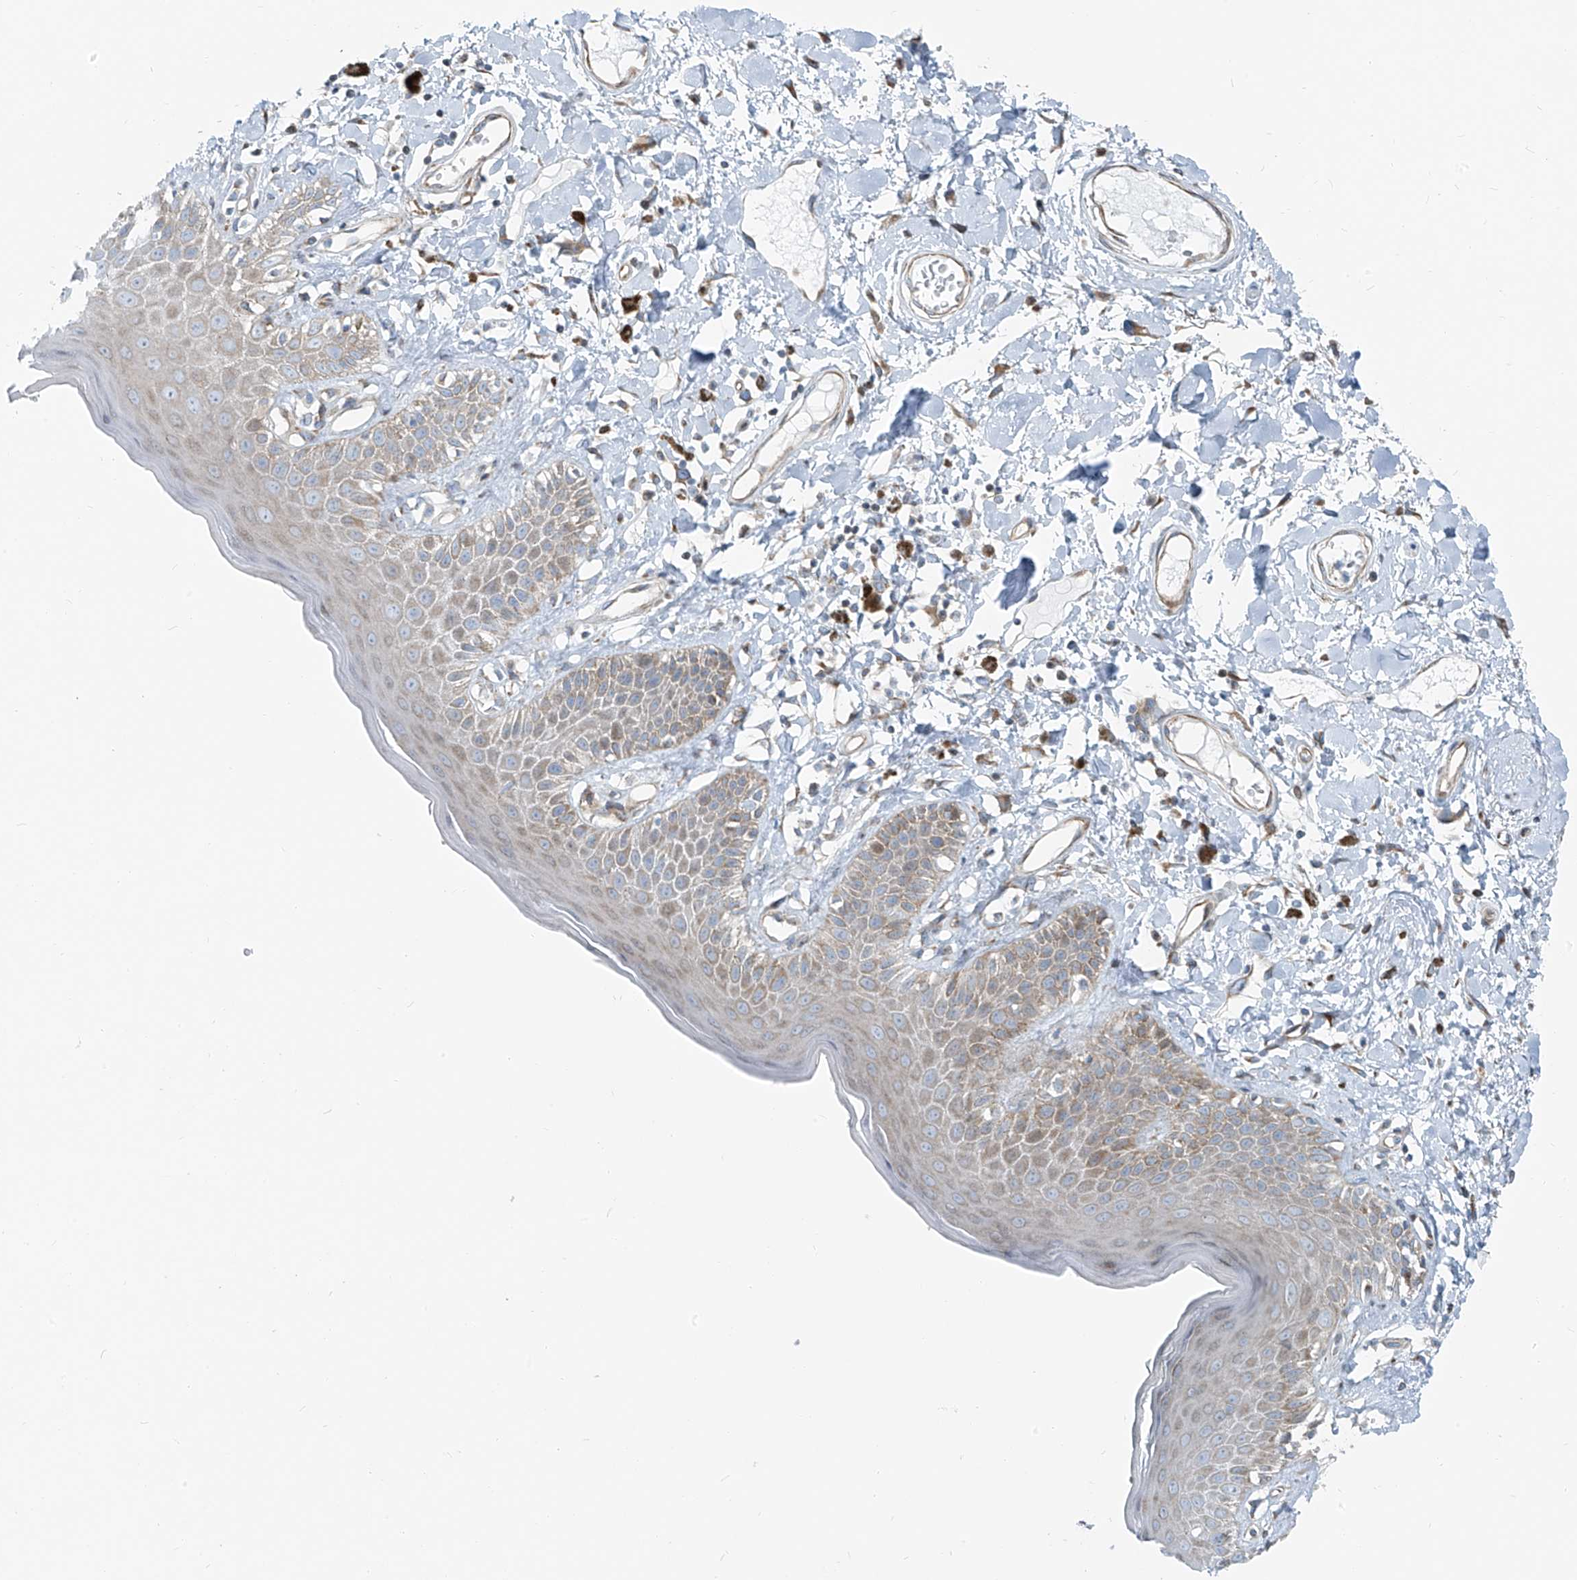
{"staining": {"intensity": "weak", "quantity": "<25%", "location": "cytoplasmic/membranous"}, "tissue": "skin", "cell_type": "Epidermal cells", "image_type": "normal", "snomed": [{"axis": "morphology", "description": "Normal tissue, NOS"}, {"axis": "topography", "description": "Anal"}], "caption": "DAB (3,3'-diaminobenzidine) immunohistochemical staining of normal skin exhibits no significant staining in epidermal cells.", "gene": "HIC2", "patient": {"sex": "female", "age": 78}}